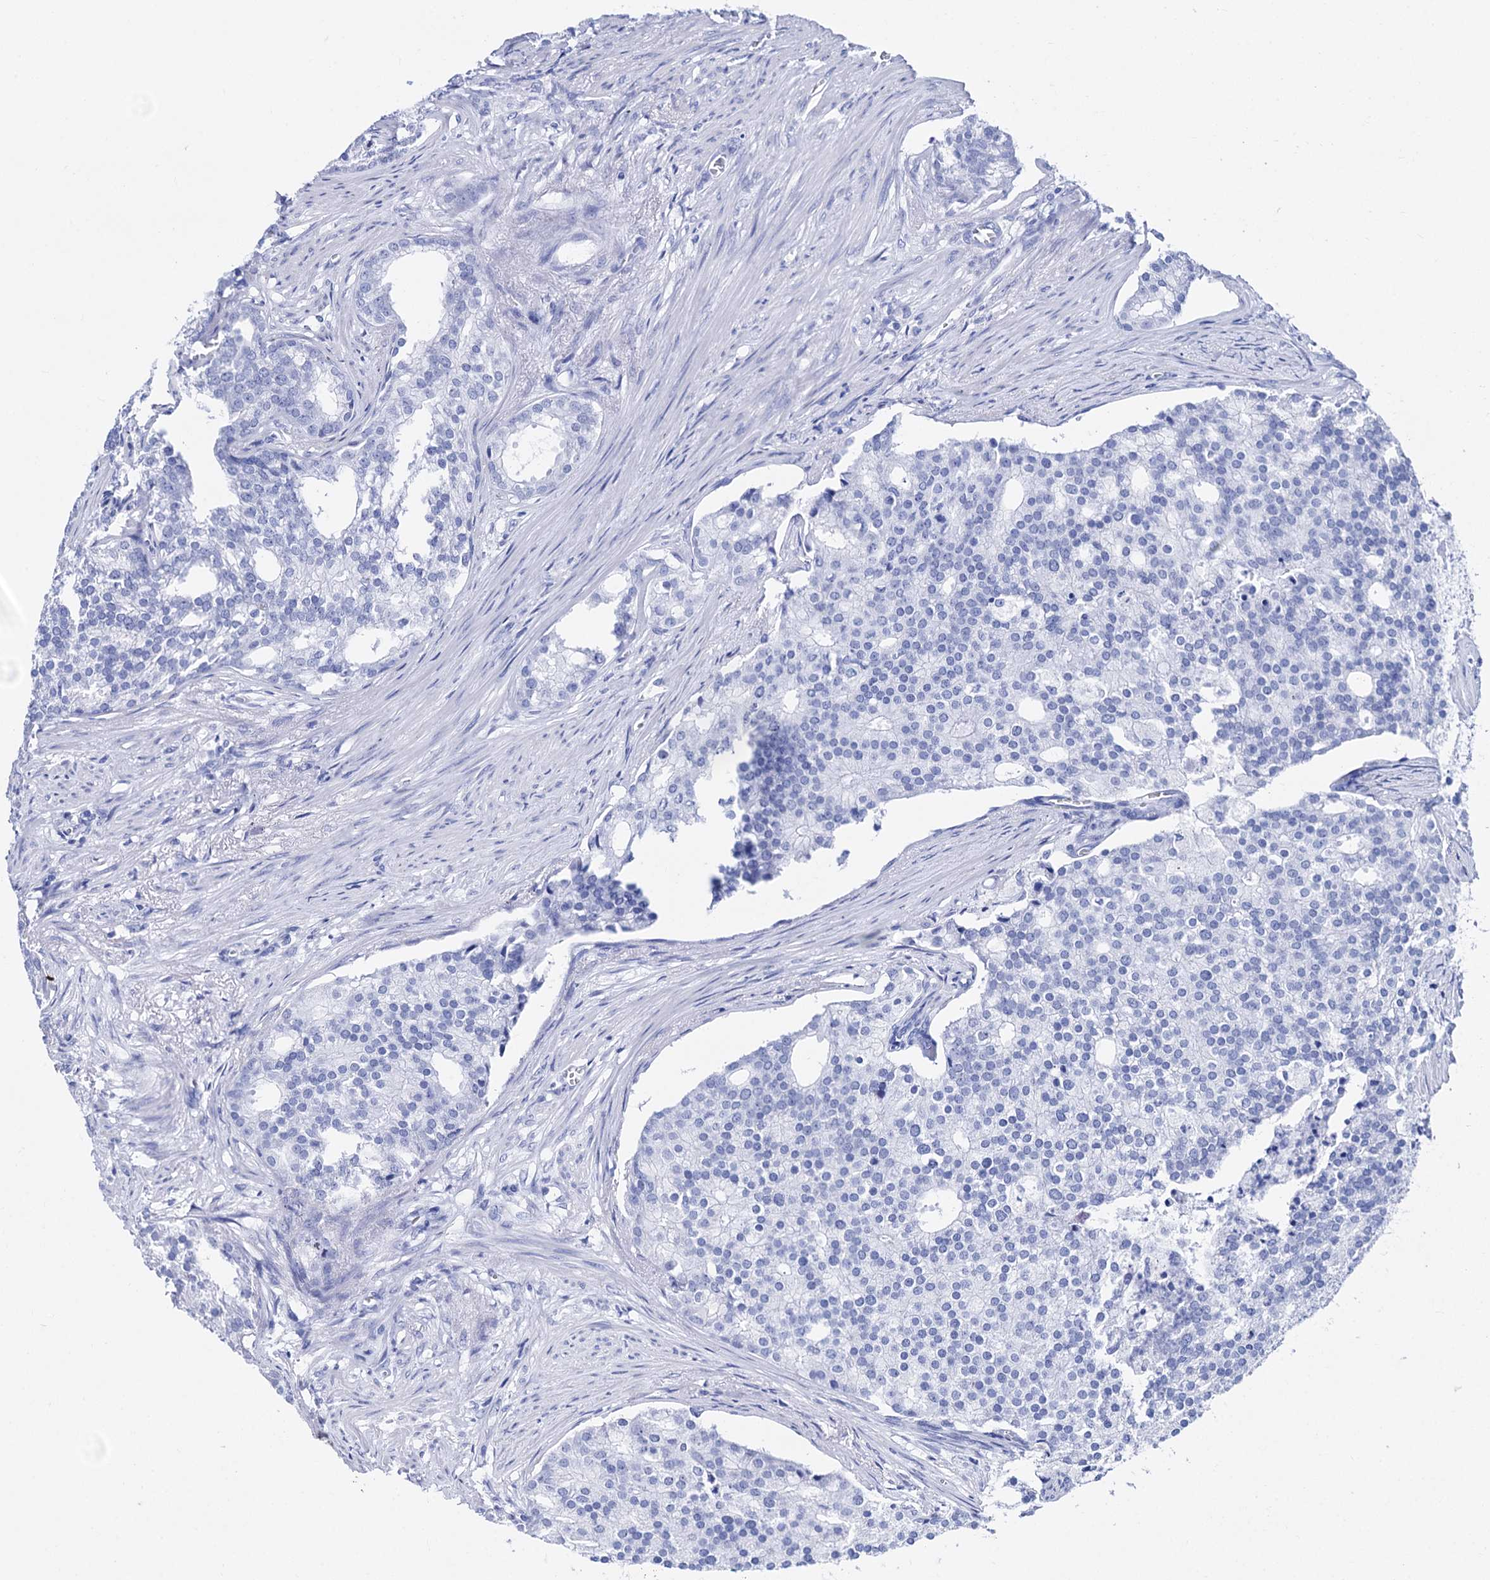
{"staining": {"intensity": "negative", "quantity": "none", "location": "none"}, "tissue": "prostate cancer", "cell_type": "Tumor cells", "image_type": "cancer", "snomed": [{"axis": "morphology", "description": "Adenocarcinoma, Low grade"}, {"axis": "topography", "description": "Prostate"}], "caption": "High power microscopy photomicrograph of an IHC photomicrograph of prostate cancer (low-grade adenocarcinoma), revealing no significant expression in tumor cells.", "gene": "WDR11", "patient": {"sex": "male", "age": 71}}